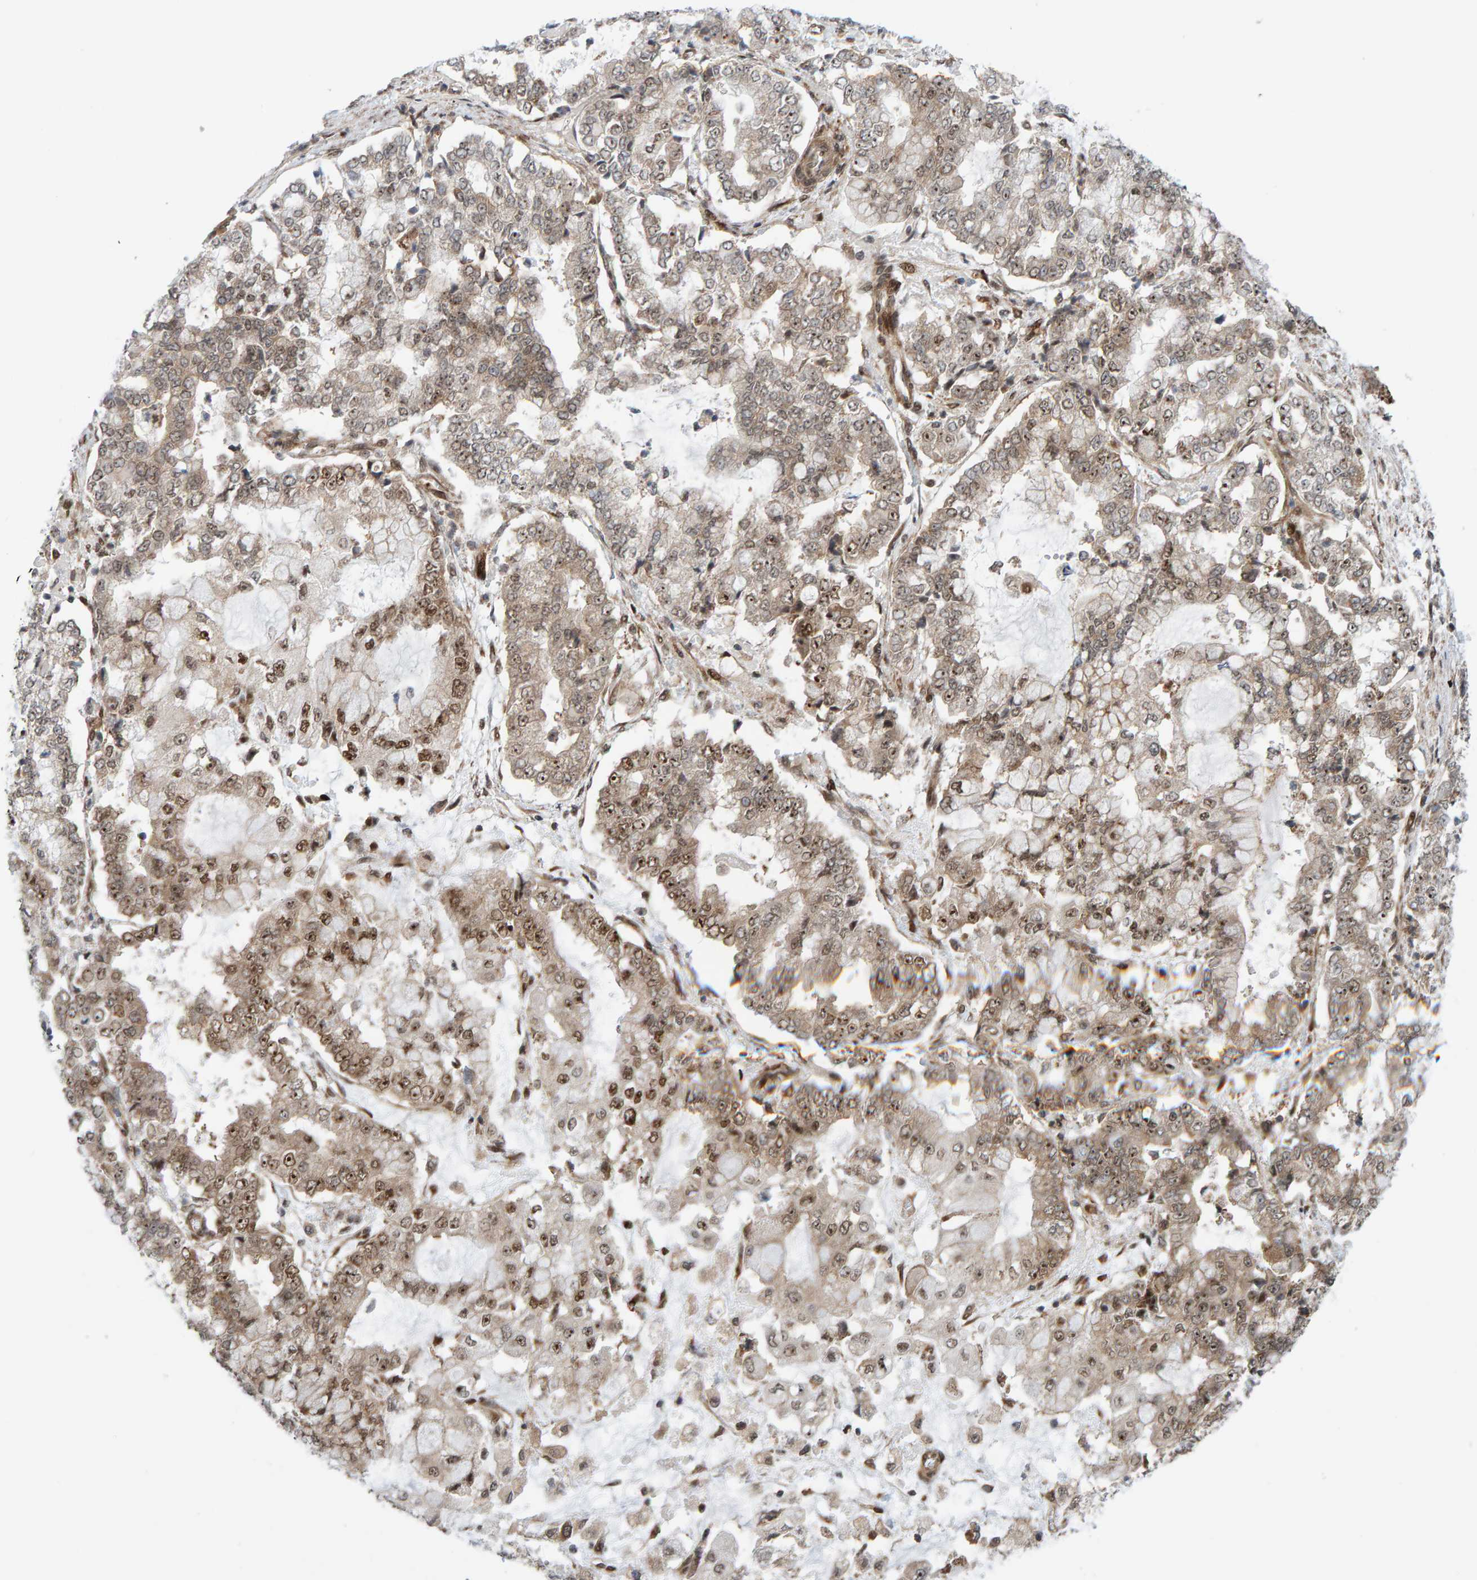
{"staining": {"intensity": "moderate", "quantity": ">75%", "location": "cytoplasmic/membranous,nuclear"}, "tissue": "stomach cancer", "cell_type": "Tumor cells", "image_type": "cancer", "snomed": [{"axis": "morphology", "description": "Adenocarcinoma, NOS"}, {"axis": "topography", "description": "Stomach"}], "caption": "Stomach cancer tissue exhibits moderate cytoplasmic/membranous and nuclear staining in about >75% of tumor cells, visualized by immunohistochemistry. (Brightfield microscopy of DAB IHC at high magnification).", "gene": "ZNF366", "patient": {"sex": "male", "age": 76}}